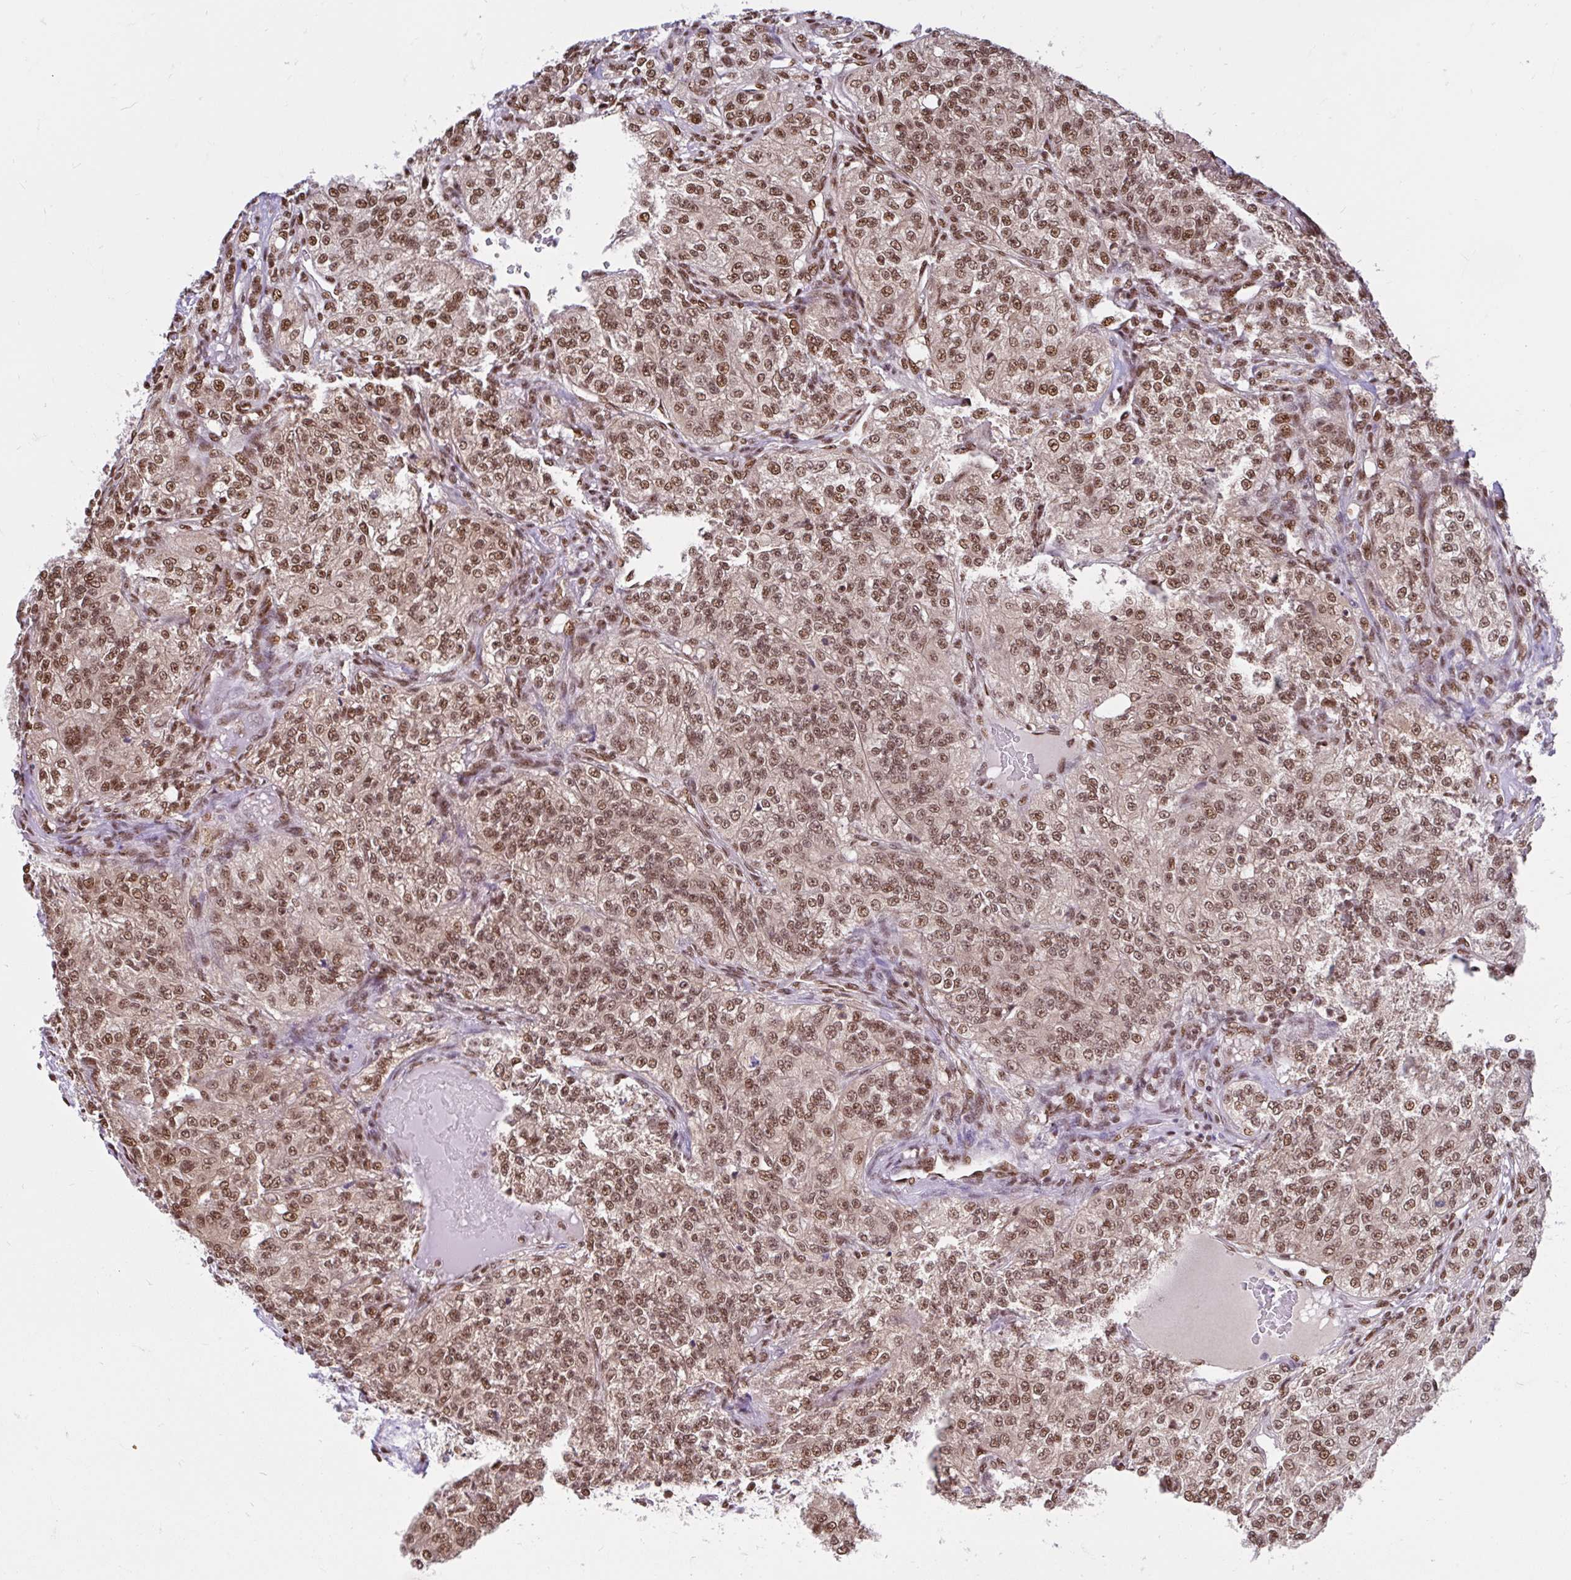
{"staining": {"intensity": "moderate", "quantity": ">75%", "location": "nuclear"}, "tissue": "renal cancer", "cell_type": "Tumor cells", "image_type": "cancer", "snomed": [{"axis": "morphology", "description": "Adenocarcinoma, NOS"}, {"axis": "topography", "description": "Kidney"}], "caption": "This histopathology image reveals renal adenocarcinoma stained with IHC to label a protein in brown. The nuclear of tumor cells show moderate positivity for the protein. Nuclei are counter-stained blue.", "gene": "ABCA9", "patient": {"sex": "female", "age": 63}}